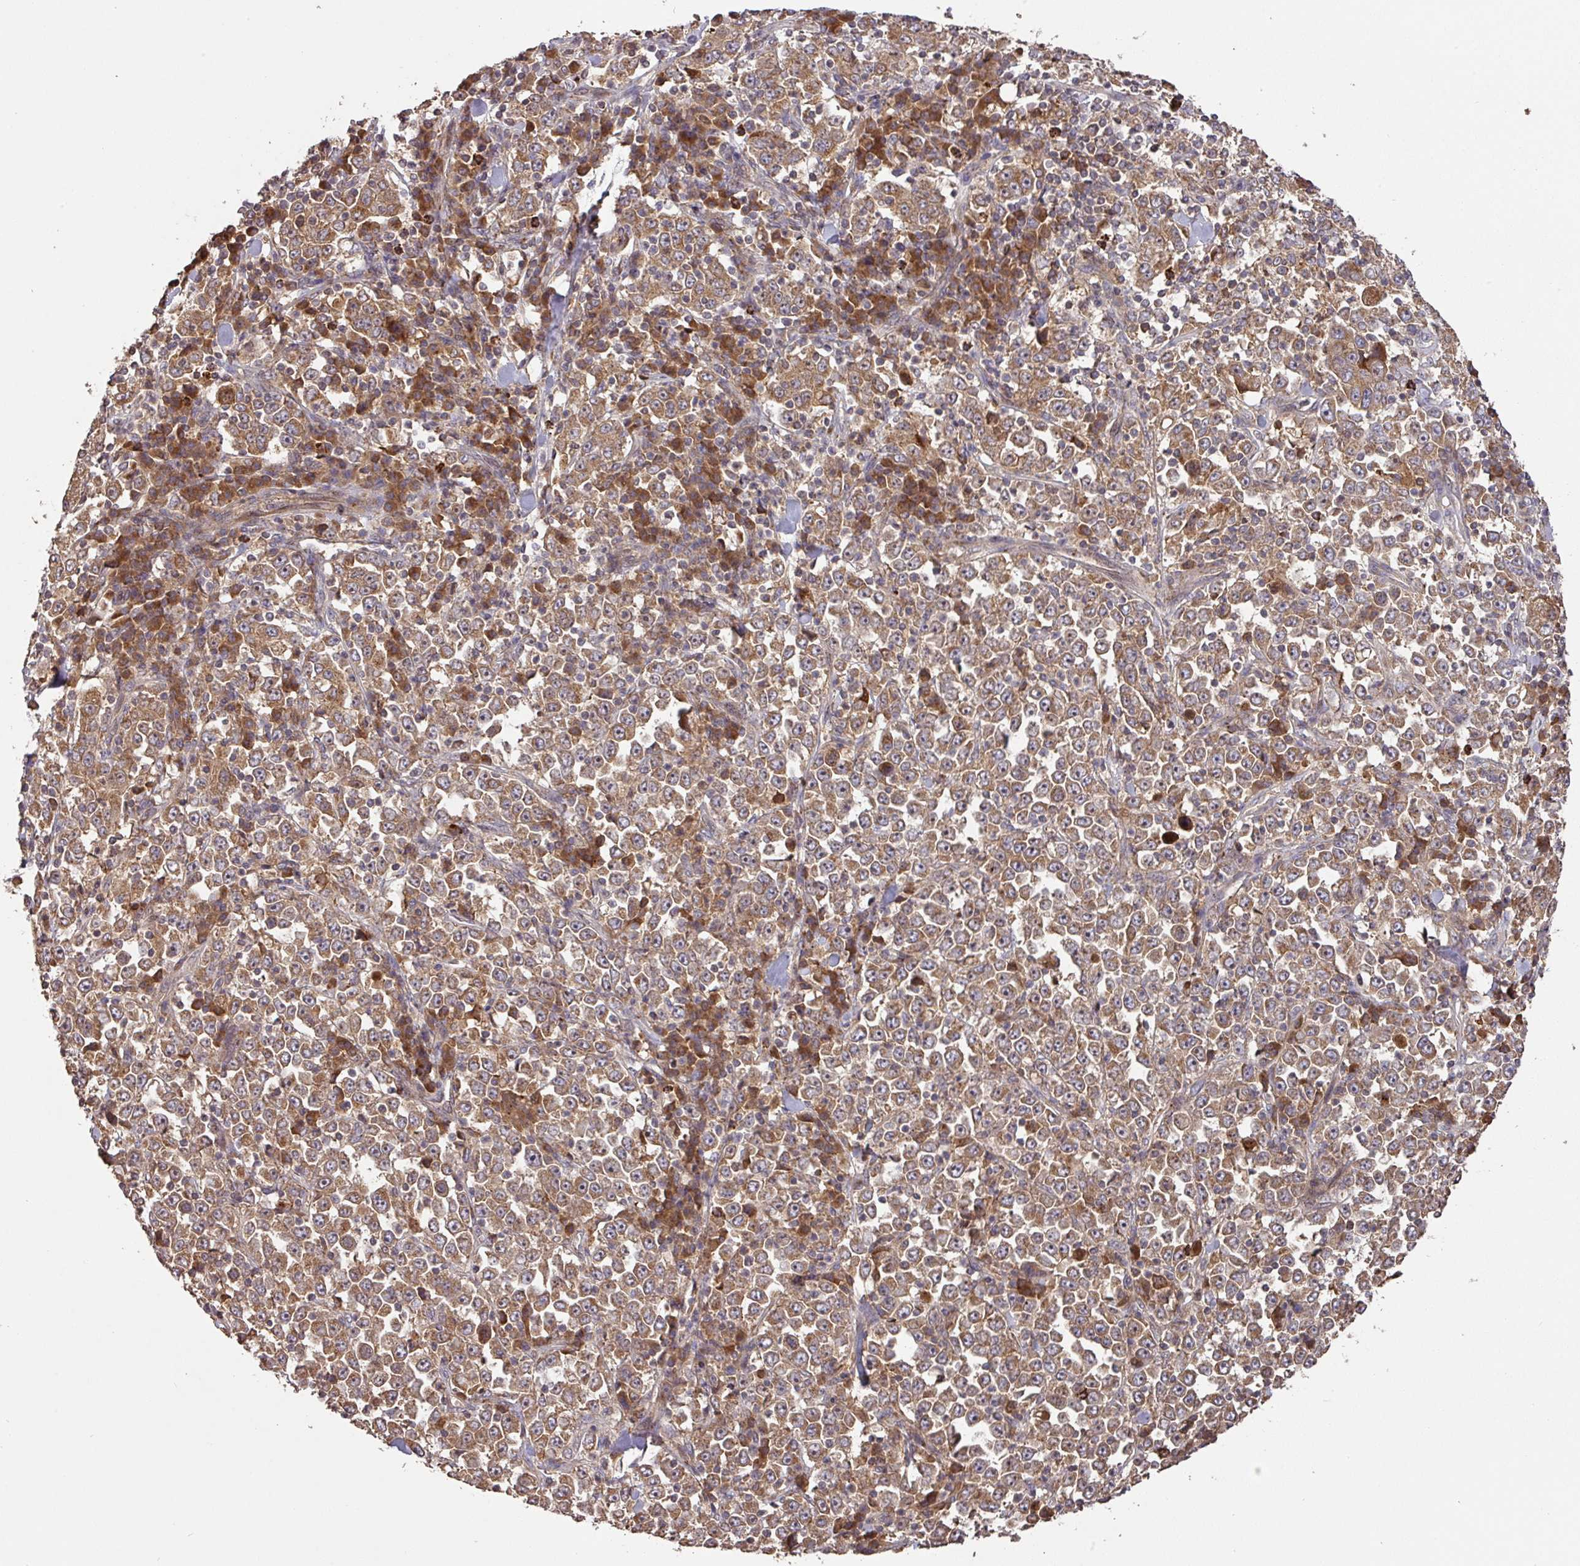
{"staining": {"intensity": "moderate", "quantity": ">75%", "location": "cytoplasmic/membranous"}, "tissue": "stomach cancer", "cell_type": "Tumor cells", "image_type": "cancer", "snomed": [{"axis": "morphology", "description": "Normal tissue, NOS"}, {"axis": "morphology", "description": "Adenocarcinoma, NOS"}, {"axis": "topography", "description": "Stomach, upper"}, {"axis": "topography", "description": "Stomach"}], "caption": "A histopathology image of stomach cancer stained for a protein exhibits moderate cytoplasmic/membranous brown staining in tumor cells.", "gene": "MRRF", "patient": {"sex": "male", "age": 59}}